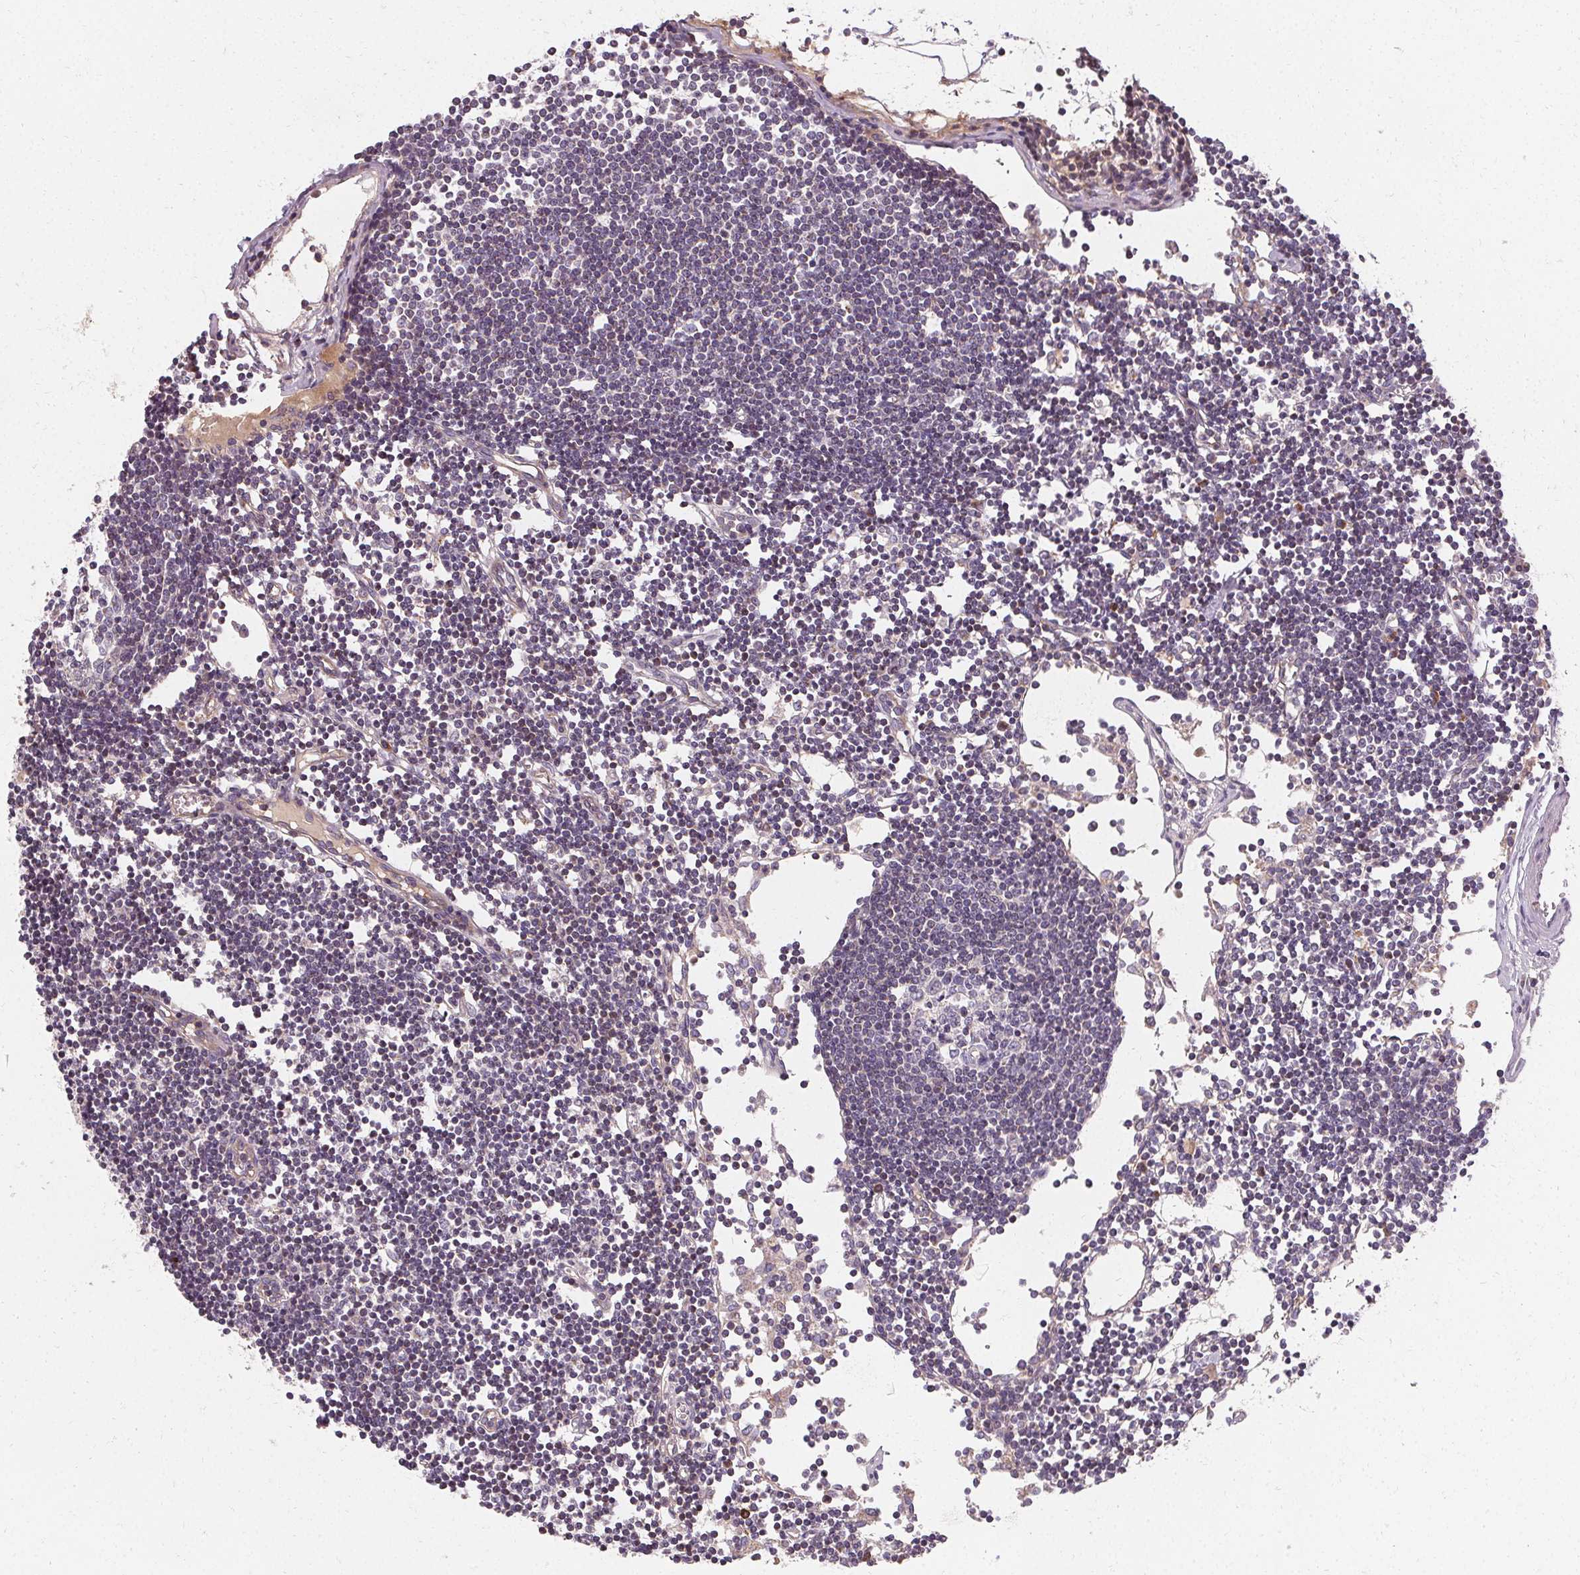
{"staining": {"intensity": "negative", "quantity": "none", "location": "none"}, "tissue": "lymph node", "cell_type": "Germinal center cells", "image_type": "normal", "snomed": [{"axis": "morphology", "description": "Normal tissue, NOS"}, {"axis": "topography", "description": "Lymph node"}], "caption": "This is an IHC image of normal human lymph node. There is no positivity in germinal center cells.", "gene": "APLP1", "patient": {"sex": "female", "age": 65}}